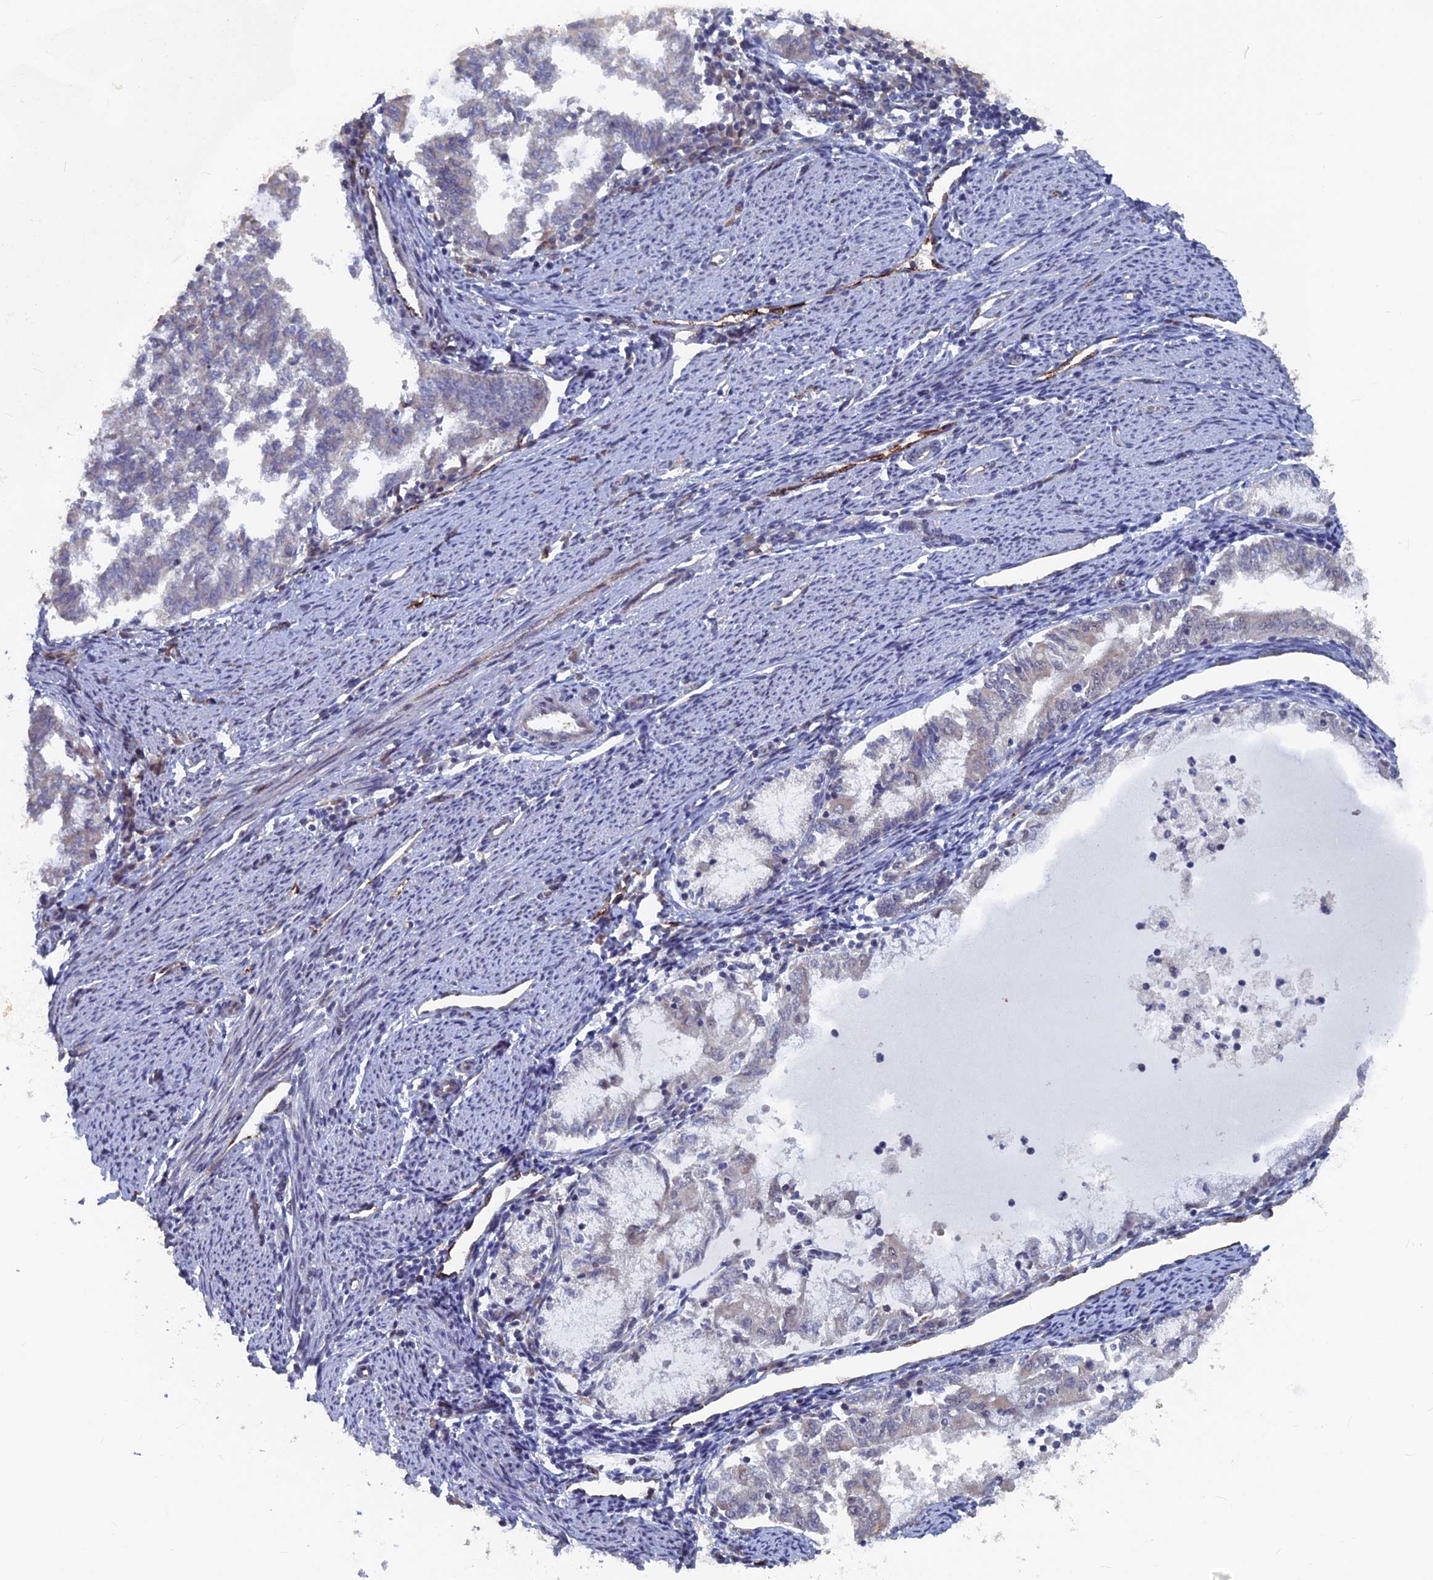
{"staining": {"intensity": "negative", "quantity": "none", "location": "none"}, "tissue": "endometrial cancer", "cell_type": "Tumor cells", "image_type": "cancer", "snomed": [{"axis": "morphology", "description": "Adenocarcinoma, NOS"}, {"axis": "topography", "description": "Endometrium"}], "caption": "Endometrial cancer (adenocarcinoma) was stained to show a protein in brown. There is no significant positivity in tumor cells.", "gene": "SH3D21", "patient": {"sex": "female", "age": 79}}